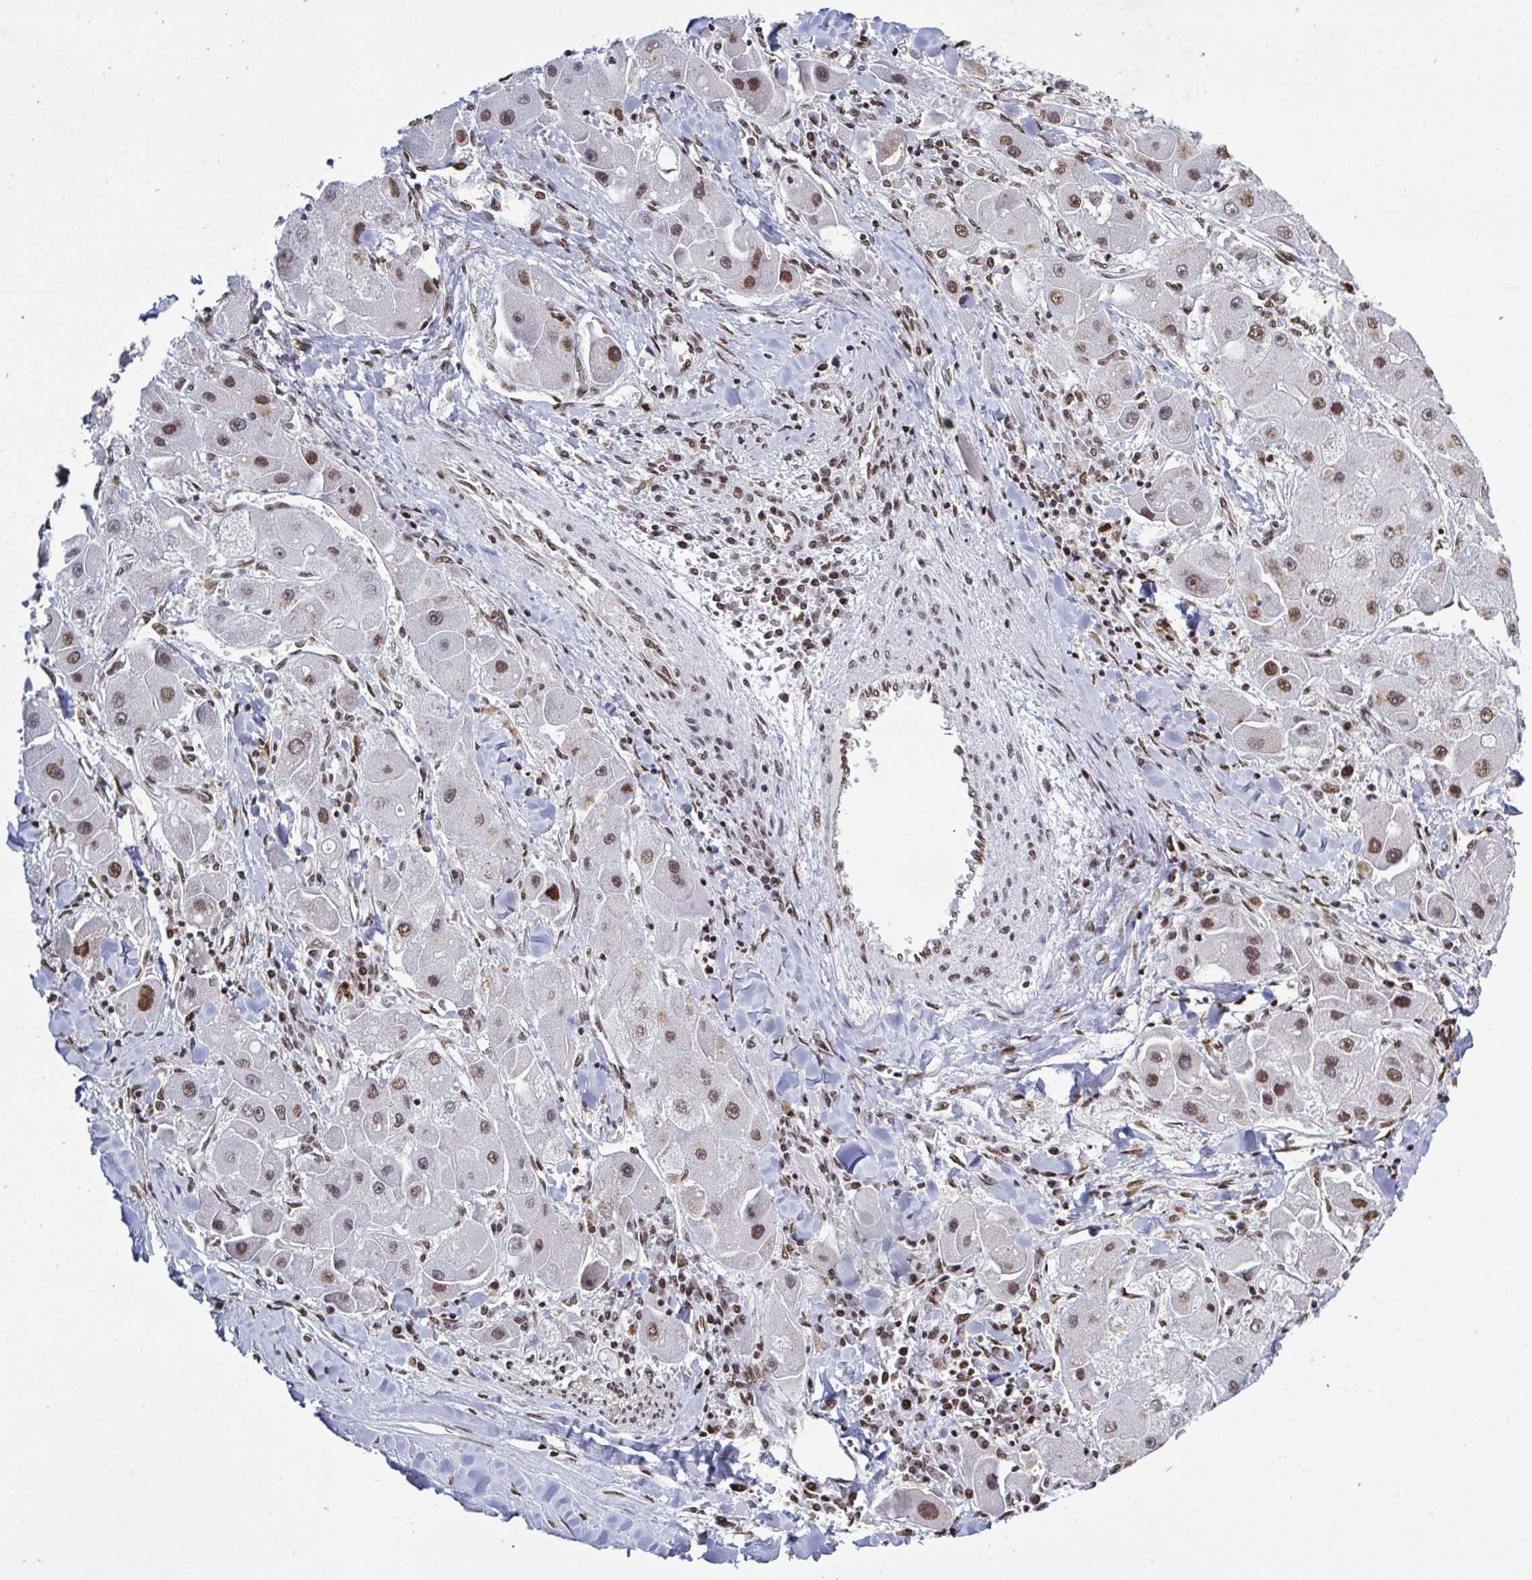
{"staining": {"intensity": "strong", "quantity": ">75%", "location": "nuclear"}, "tissue": "liver cancer", "cell_type": "Tumor cells", "image_type": "cancer", "snomed": [{"axis": "morphology", "description": "Carcinoma, Hepatocellular, NOS"}, {"axis": "topography", "description": "Liver"}], "caption": "A high-resolution image shows immunohistochemistry (IHC) staining of liver hepatocellular carcinoma, which reveals strong nuclear expression in about >75% of tumor cells. The protein of interest is shown in brown color, while the nuclei are stained blue.", "gene": "ZNF607", "patient": {"sex": "male", "age": 24}}